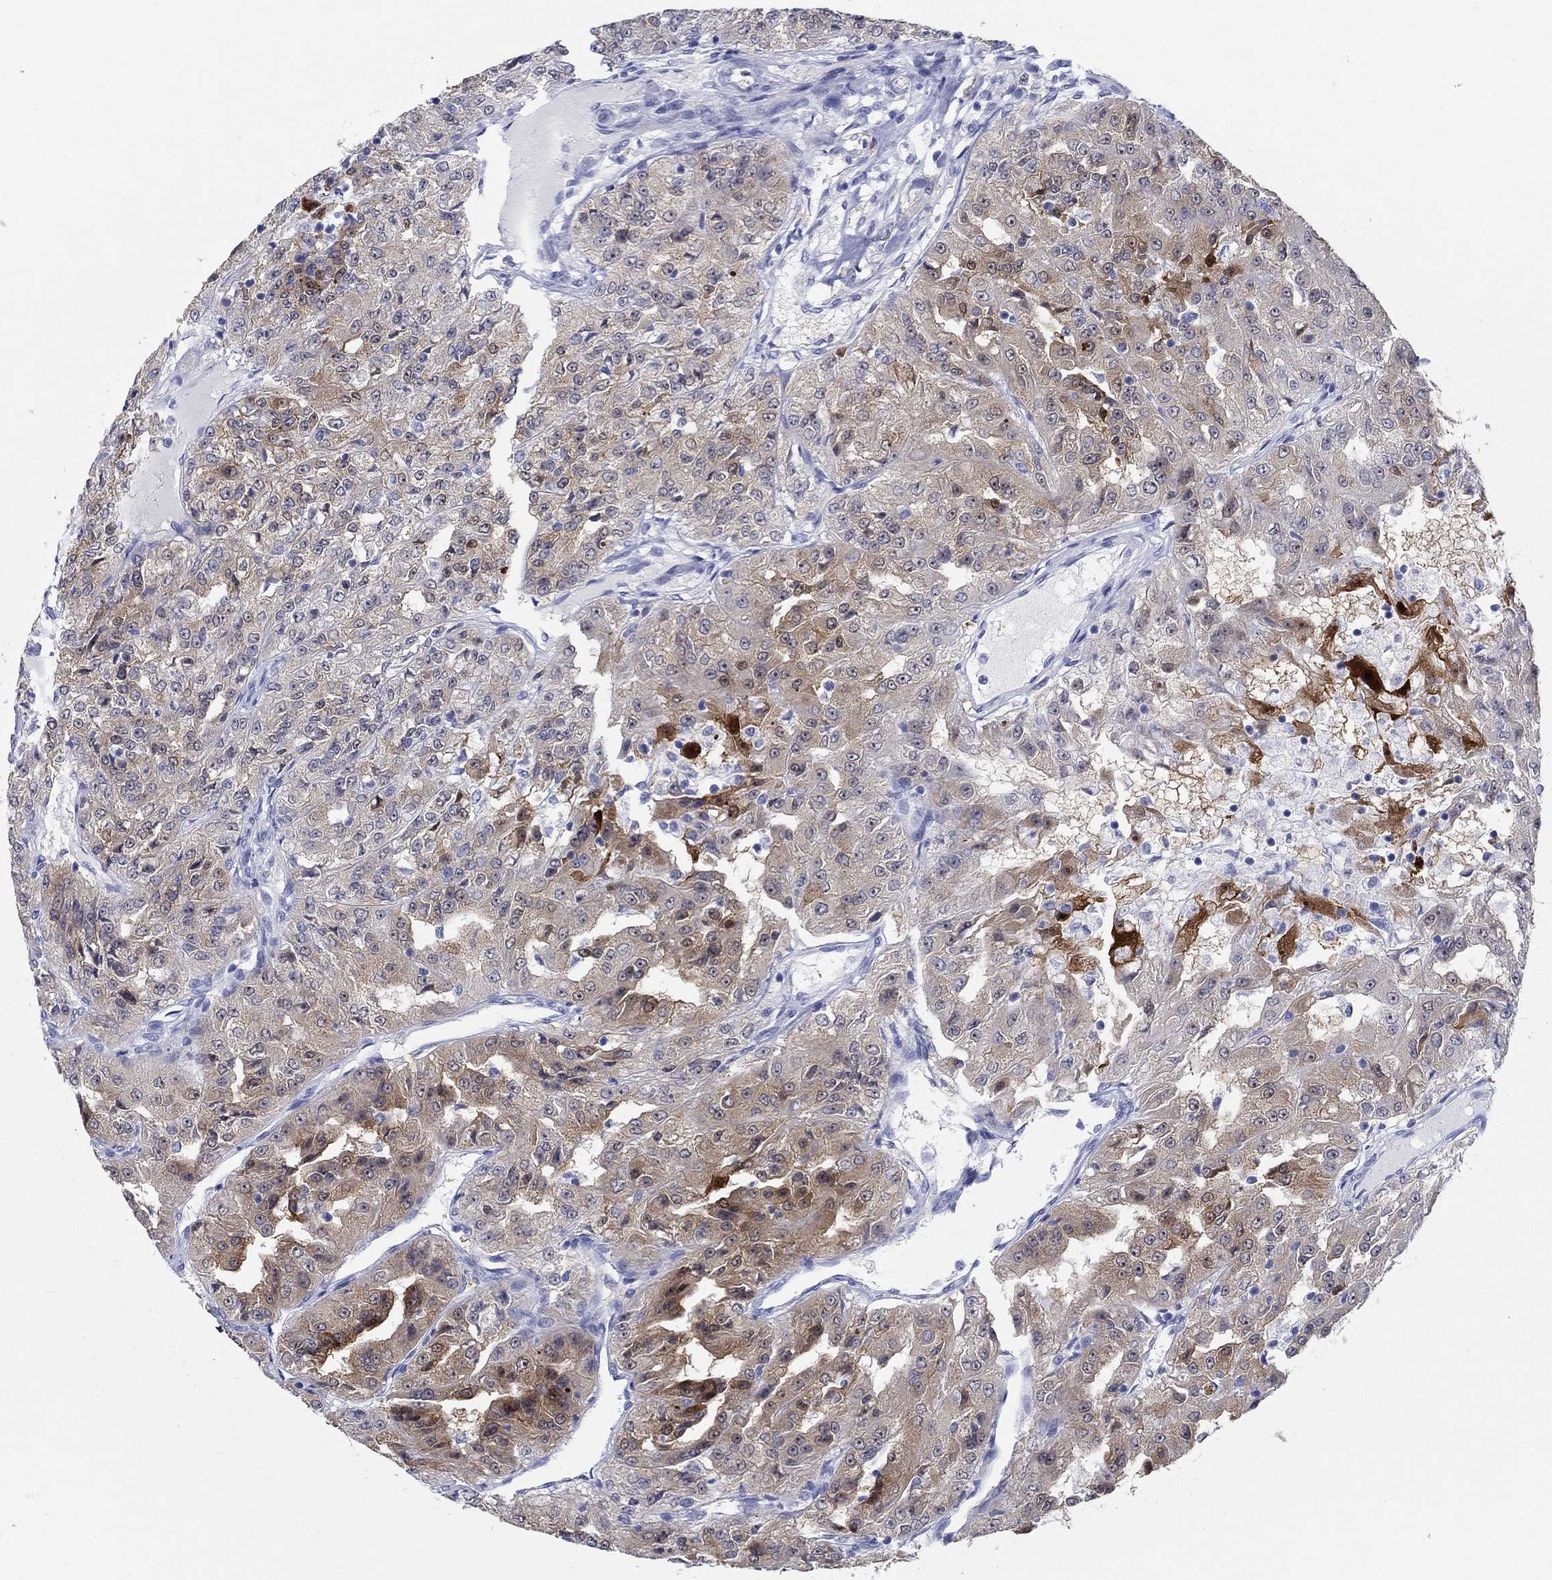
{"staining": {"intensity": "strong", "quantity": "<25%", "location": "cytoplasmic/membranous"}, "tissue": "renal cancer", "cell_type": "Tumor cells", "image_type": "cancer", "snomed": [{"axis": "morphology", "description": "Adenocarcinoma, NOS"}, {"axis": "topography", "description": "Kidney"}], "caption": "This is a histology image of immunohistochemistry staining of renal cancer (adenocarcinoma), which shows strong positivity in the cytoplasmic/membranous of tumor cells.", "gene": "AKR1C2", "patient": {"sex": "female", "age": 63}}